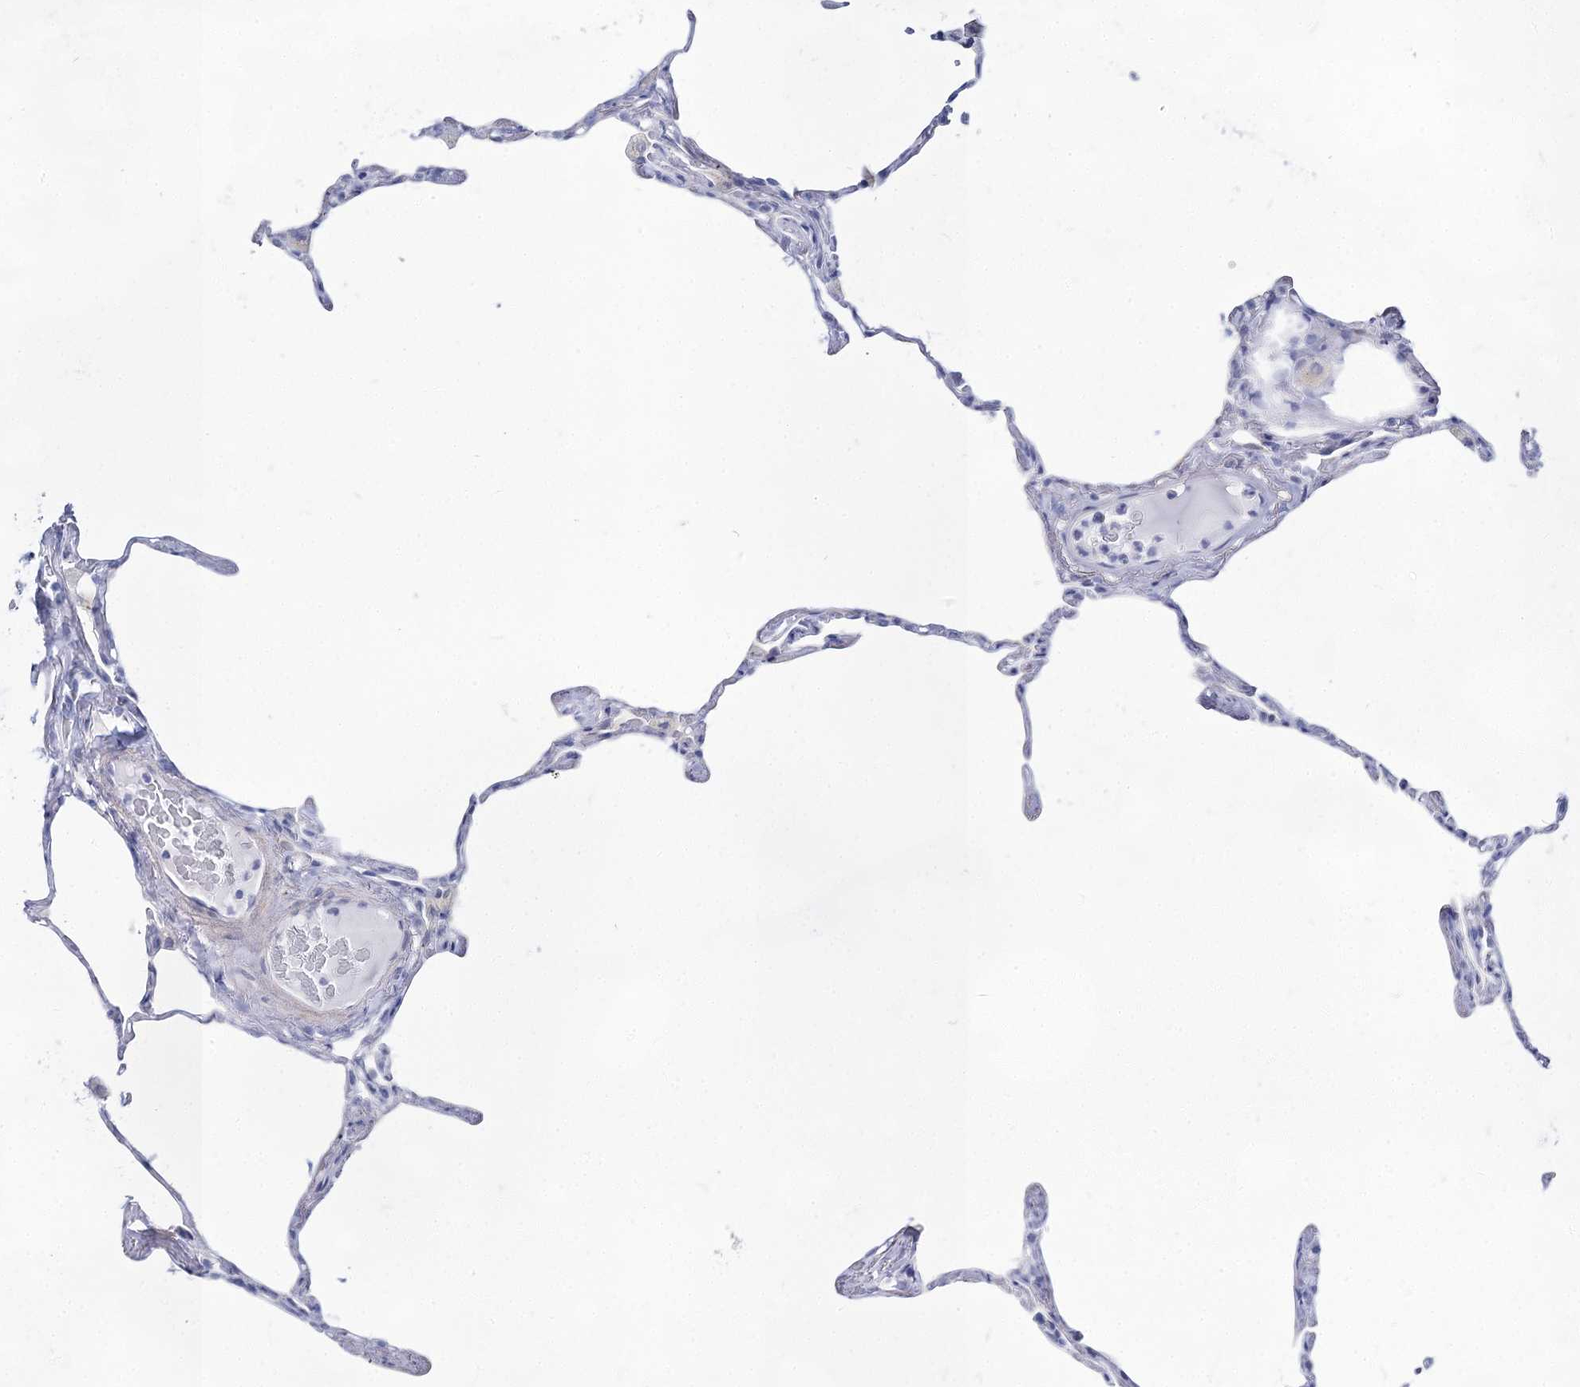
{"staining": {"intensity": "negative", "quantity": "none", "location": "none"}, "tissue": "lung", "cell_type": "Alveolar cells", "image_type": "normal", "snomed": [{"axis": "morphology", "description": "Normal tissue, NOS"}, {"axis": "topography", "description": "Lung"}], "caption": "Immunohistochemistry histopathology image of unremarkable lung: lung stained with DAB demonstrates no significant protein positivity in alveolar cells. Nuclei are stained in blue.", "gene": "ACRV1", "patient": {"sex": "male", "age": 65}}